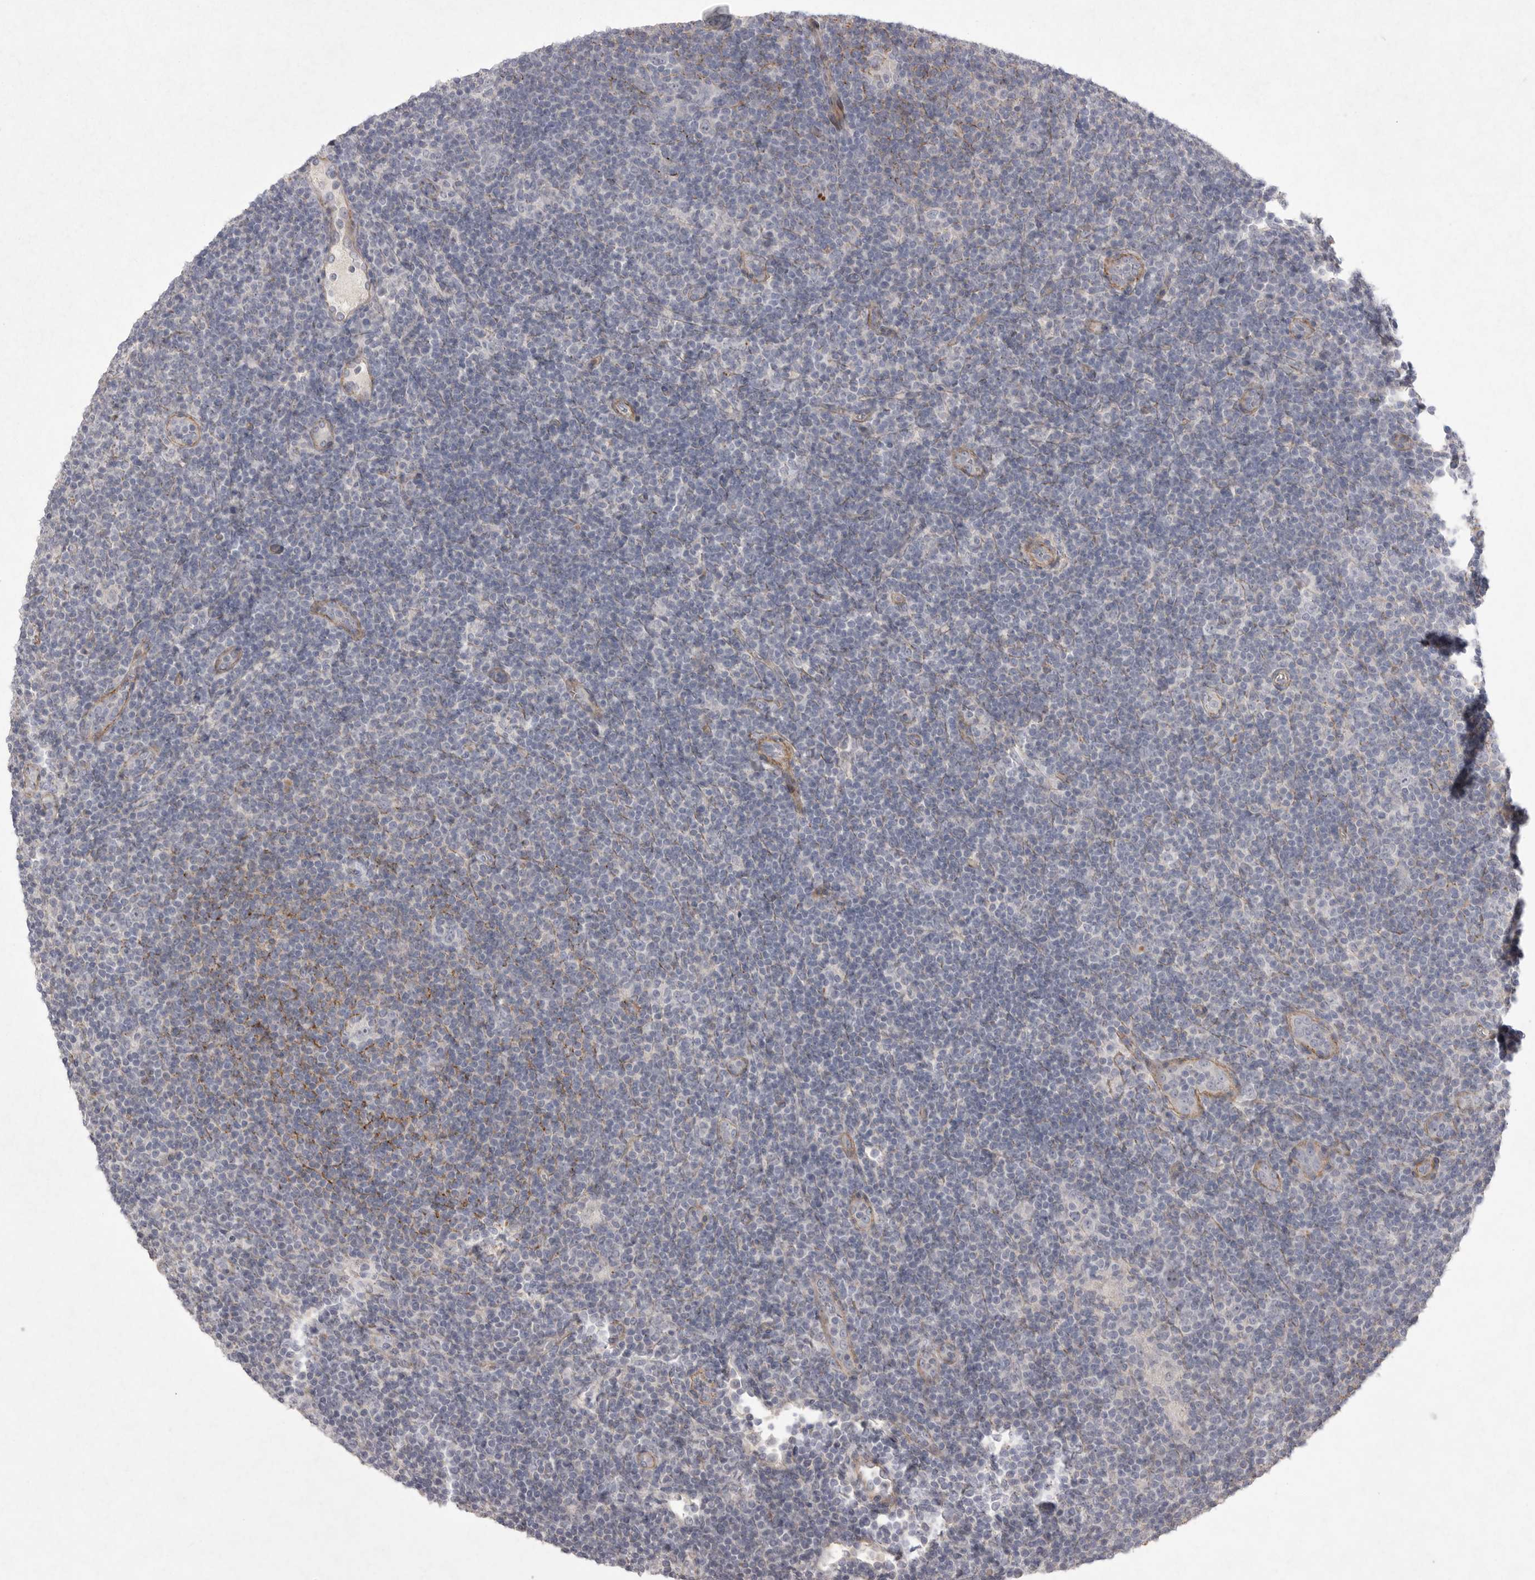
{"staining": {"intensity": "negative", "quantity": "none", "location": "none"}, "tissue": "lymphoma", "cell_type": "Tumor cells", "image_type": "cancer", "snomed": [{"axis": "morphology", "description": "Hodgkin's disease, NOS"}, {"axis": "topography", "description": "Lymph node"}], "caption": "There is no significant staining in tumor cells of lymphoma.", "gene": "VANGL2", "patient": {"sex": "female", "age": 57}}